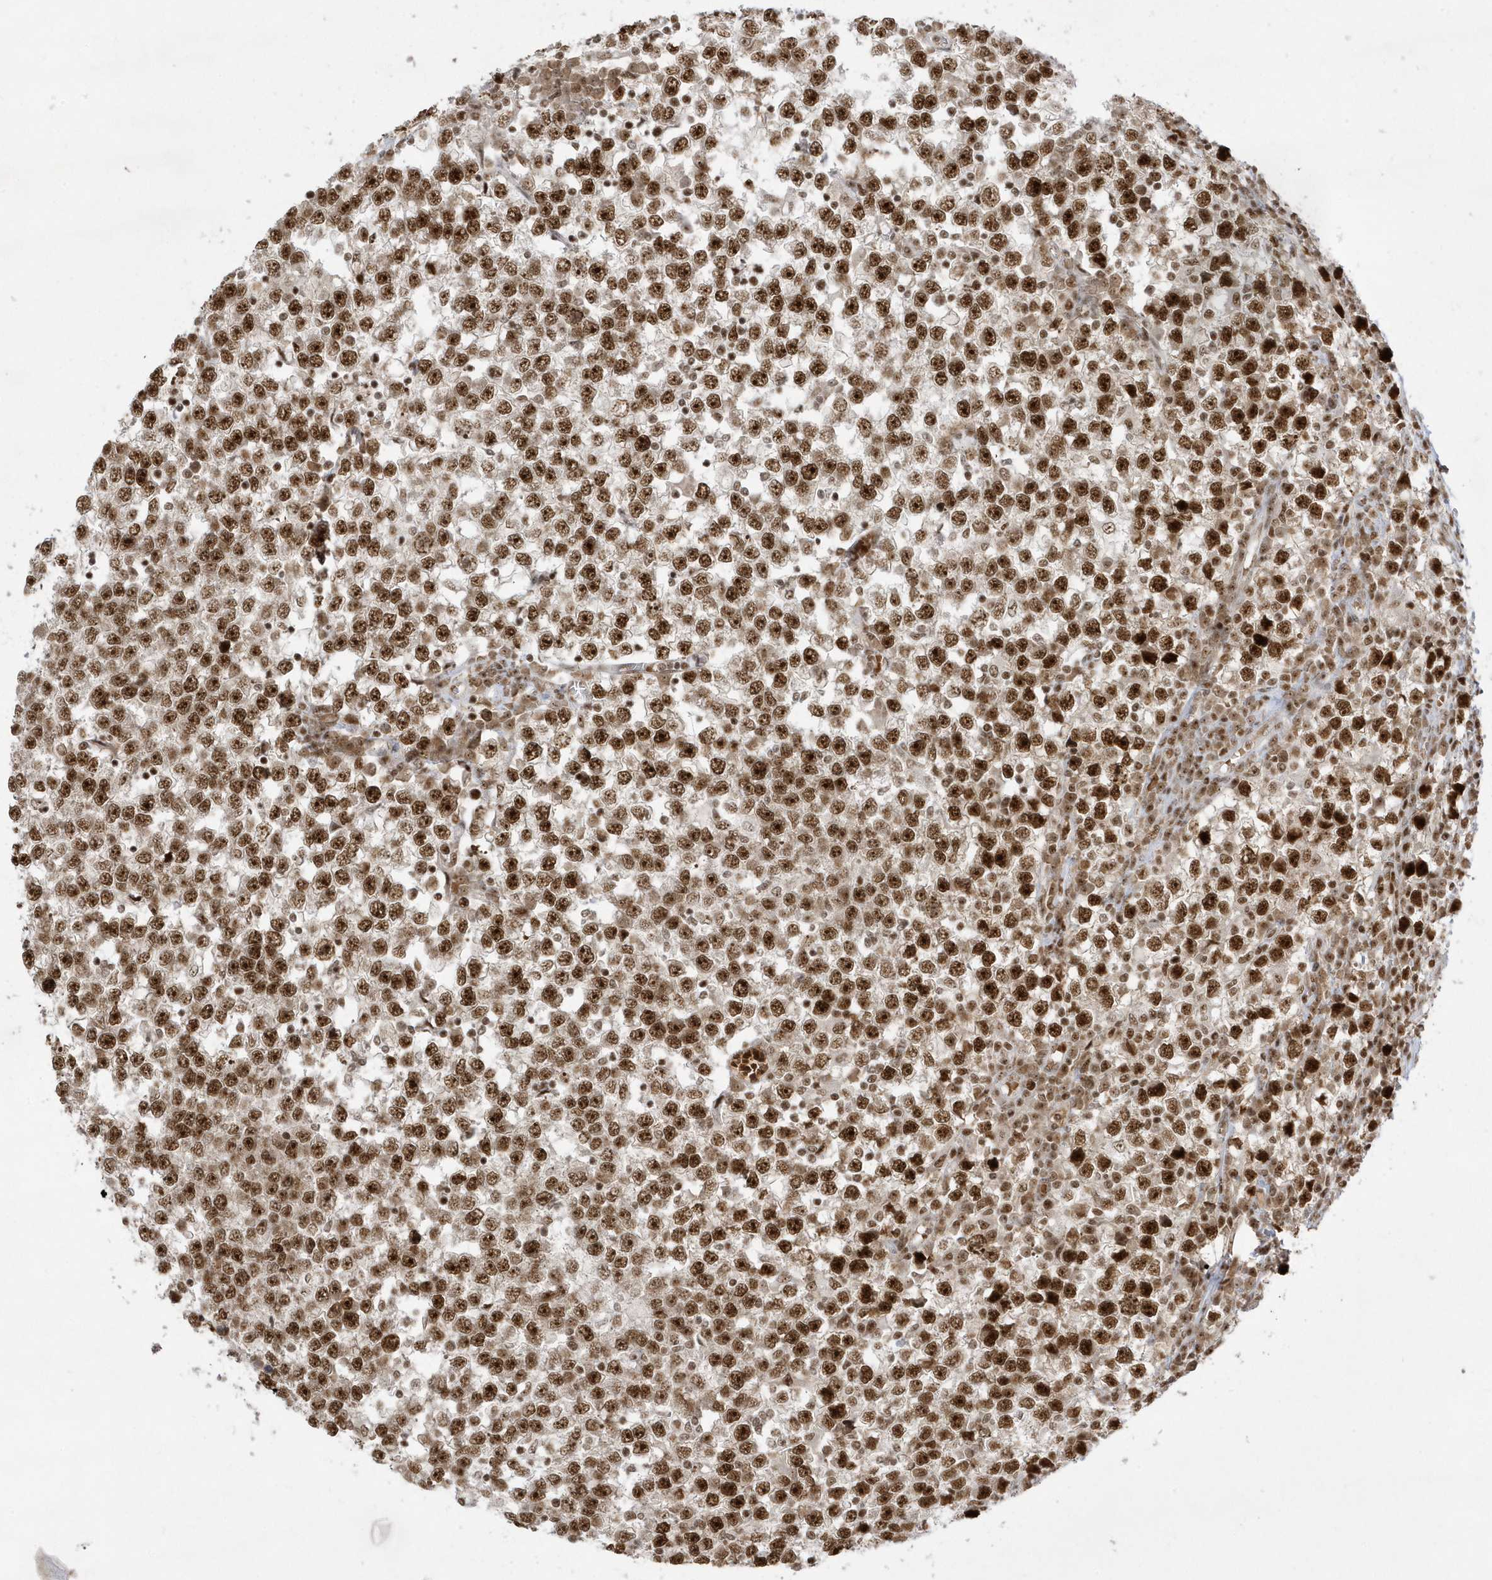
{"staining": {"intensity": "strong", "quantity": ">75%", "location": "nuclear"}, "tissue": "testis cancer", "cell_type": "Tumor cells", "image_type": "cancer", "snomed": [{"axis": "morphology", "description": "Seminoma, NOS"}, {"axis": "topography", "description": "Testis"}], "caption": "Tumor cells exhibit high levels of strong nuclear staining in approximately >75% of cells in human testis seminoma.", "gene": "PPIL2", "patient": {"sex": "male", "age": 65}}